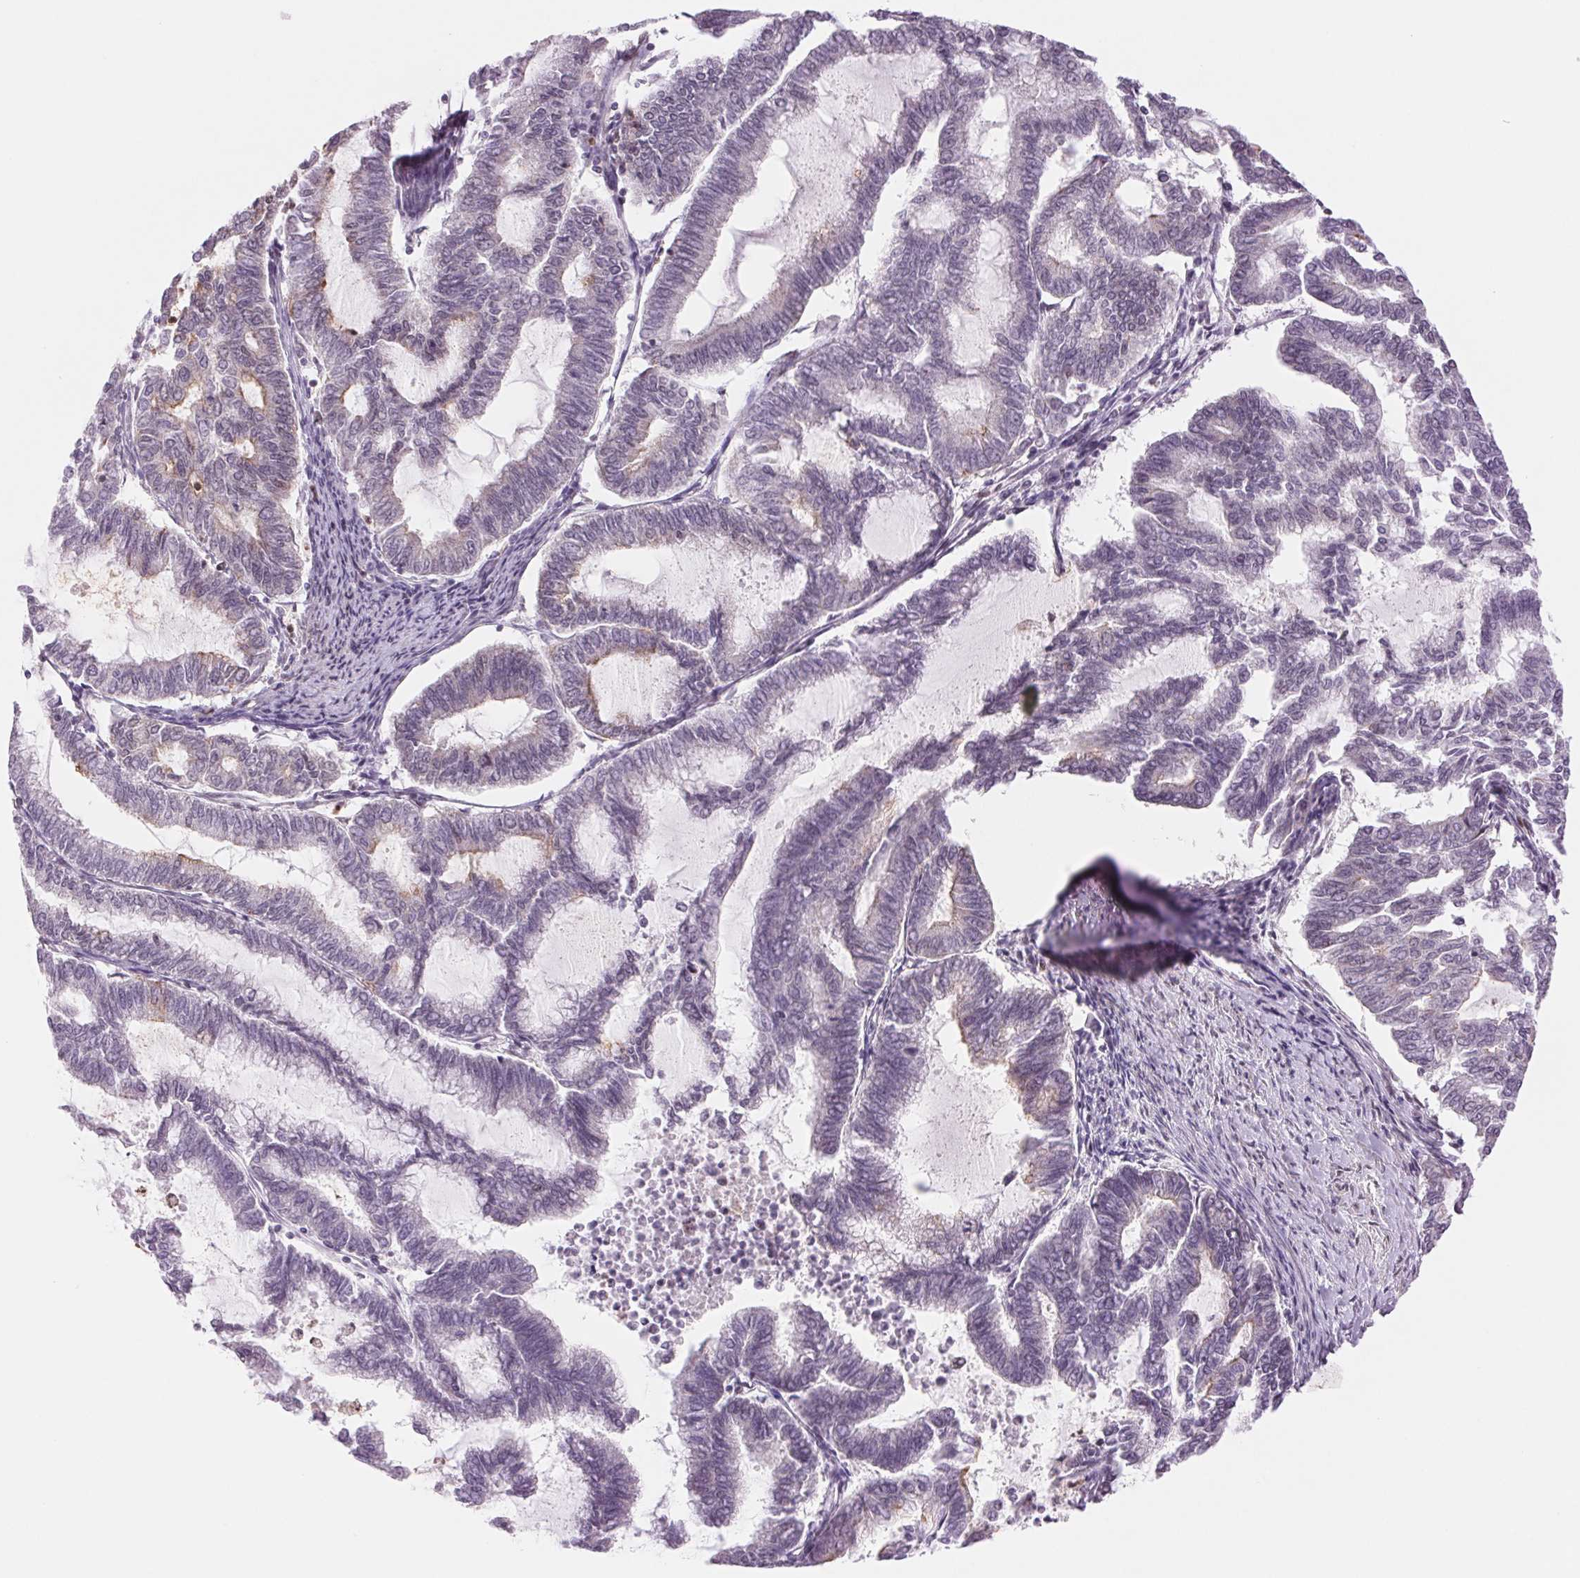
{"staining": {"intensity": "negative", "quantity": "none", "location": "none"}, "tissue": "endometrial cancer", "cell_type": "Tumor cells", "image_type": "cancer", "snomed": [{"axis": "morphology", "description": "Adenocarcinoma, NOS"}, {"axis": "topography", "description": "Endometrium"}], "caption": "An IHC histopathology image of endometrial adenocarcinoma is shown. There is no staining in tumor cells of endometrial adenocarcinoma.", "gene": "SREK1", "patient": {"sex": "female", "age": 79}}